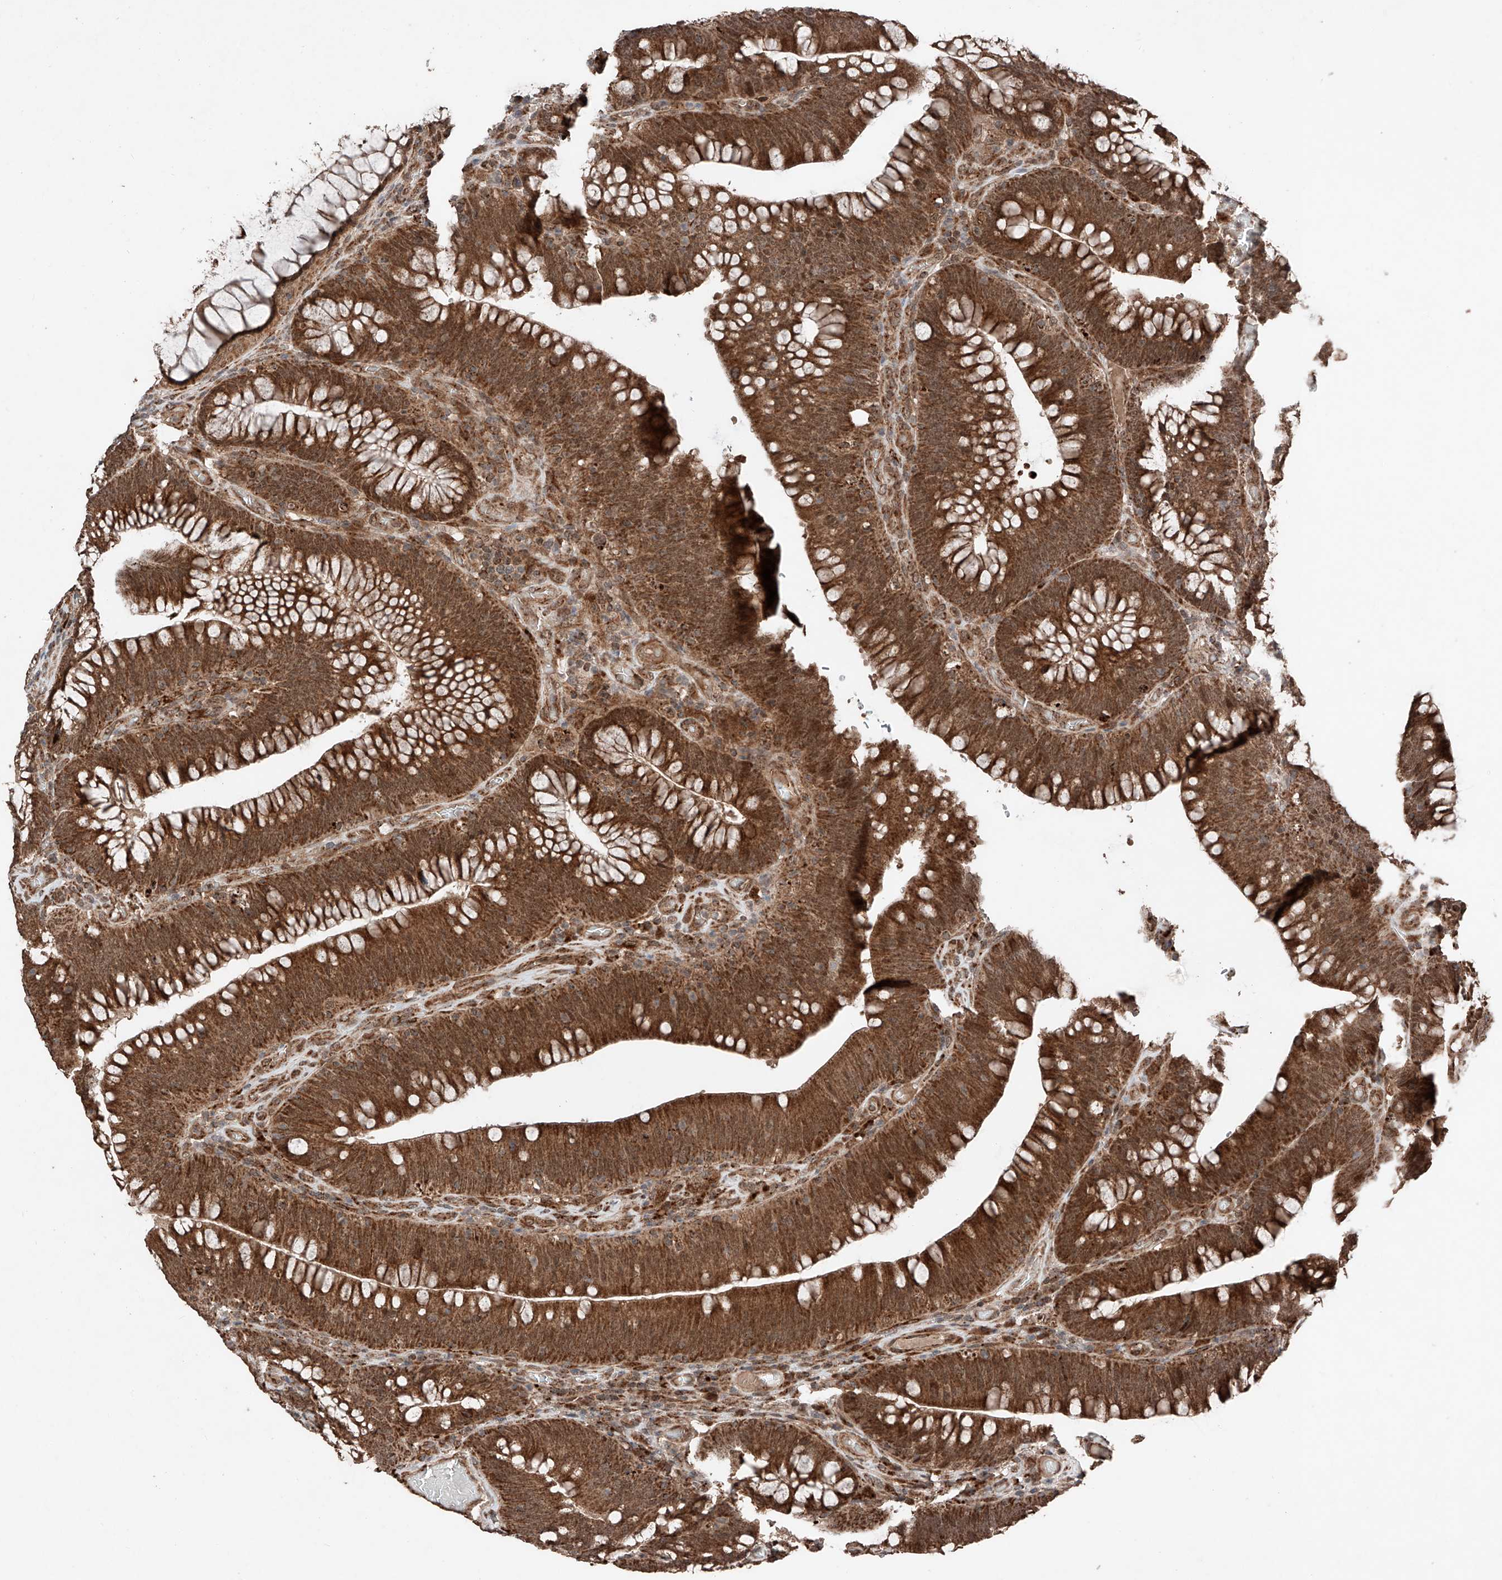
{"staining": {"intensity": "strong", "quantity": ">75%", "location": "cytoplasmic/membranous,nuclear"}, "tissue": "colorectal cancer", "cell_type": "Tumor cells", "image_type": "cancer", "snomed": [{"axis": "morphology", "description": "Normal tissue, NOS"}, {"axis": "topography", "description": "Colon"}], "caption": "Tumor cells show high levels of strong cytoplasmic/membranous and nuclear expression in approximately >75% of cells in colorectal cancer.", "gene": "ZSCAN29", "patient": {"sex": "female", "age": 82}}